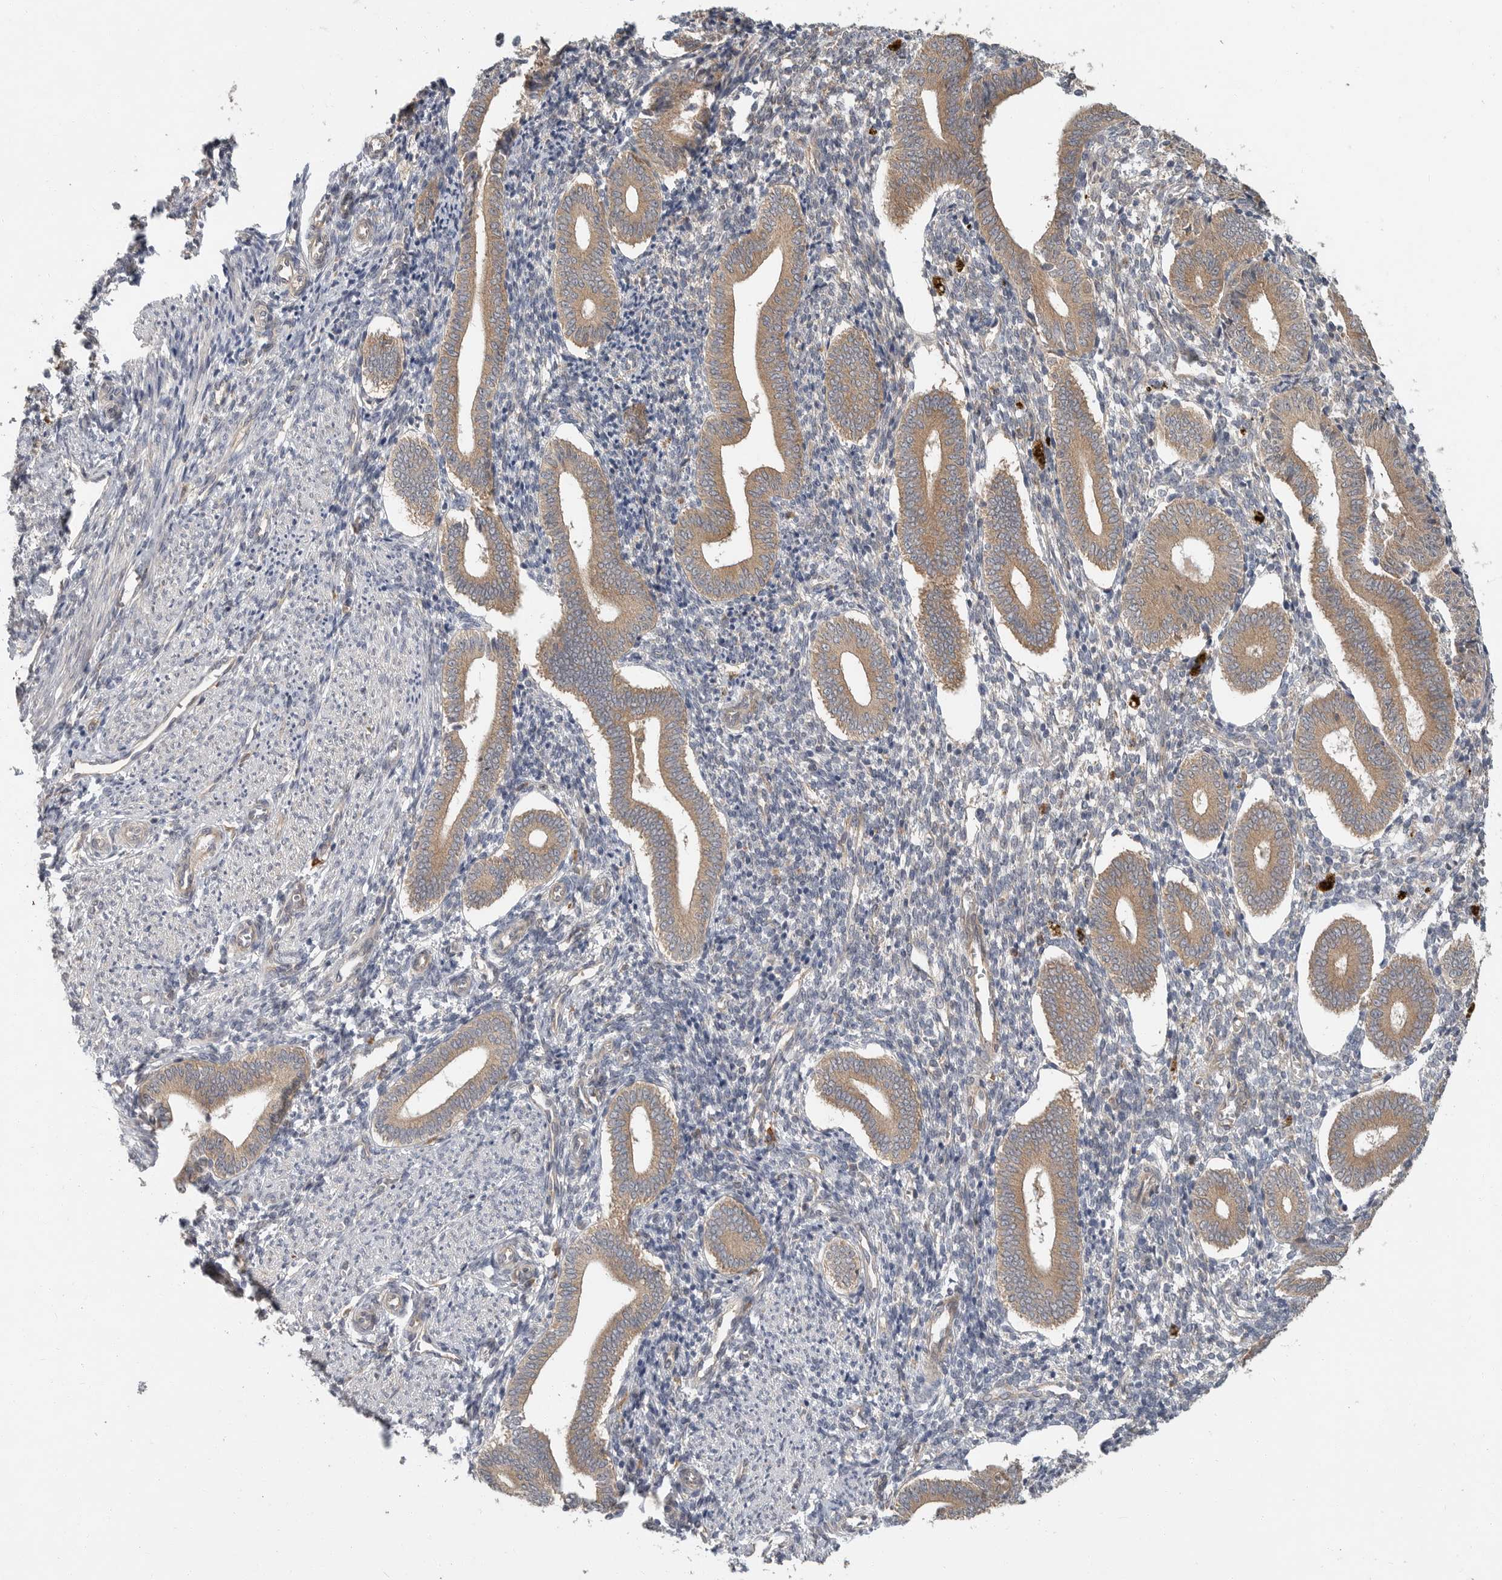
{"staining": {"intensity": "weak", "quantity": "<25%", "location": "cytoplasmic/membranous"}, "tissue": "endometrium", "cell_type": "Cells in endometrial stroma", "image_type": "normal", "snomed": [{"axis": "morphology", "description": "Normal tissue, NOS"}, {"axis": "topography", "description": "Uterus"}, {"axis": "topography", "description": "Endometrium"}], "caption": "Protein analysis of unremarkable endometrium exhibits no significant positivity in cells in endometrial stroma. (DAB immunohistochemistry with hematoxylin counter stain).", "gene": "OSBPL9", "patient": {"sex": "female", "age": 33}}